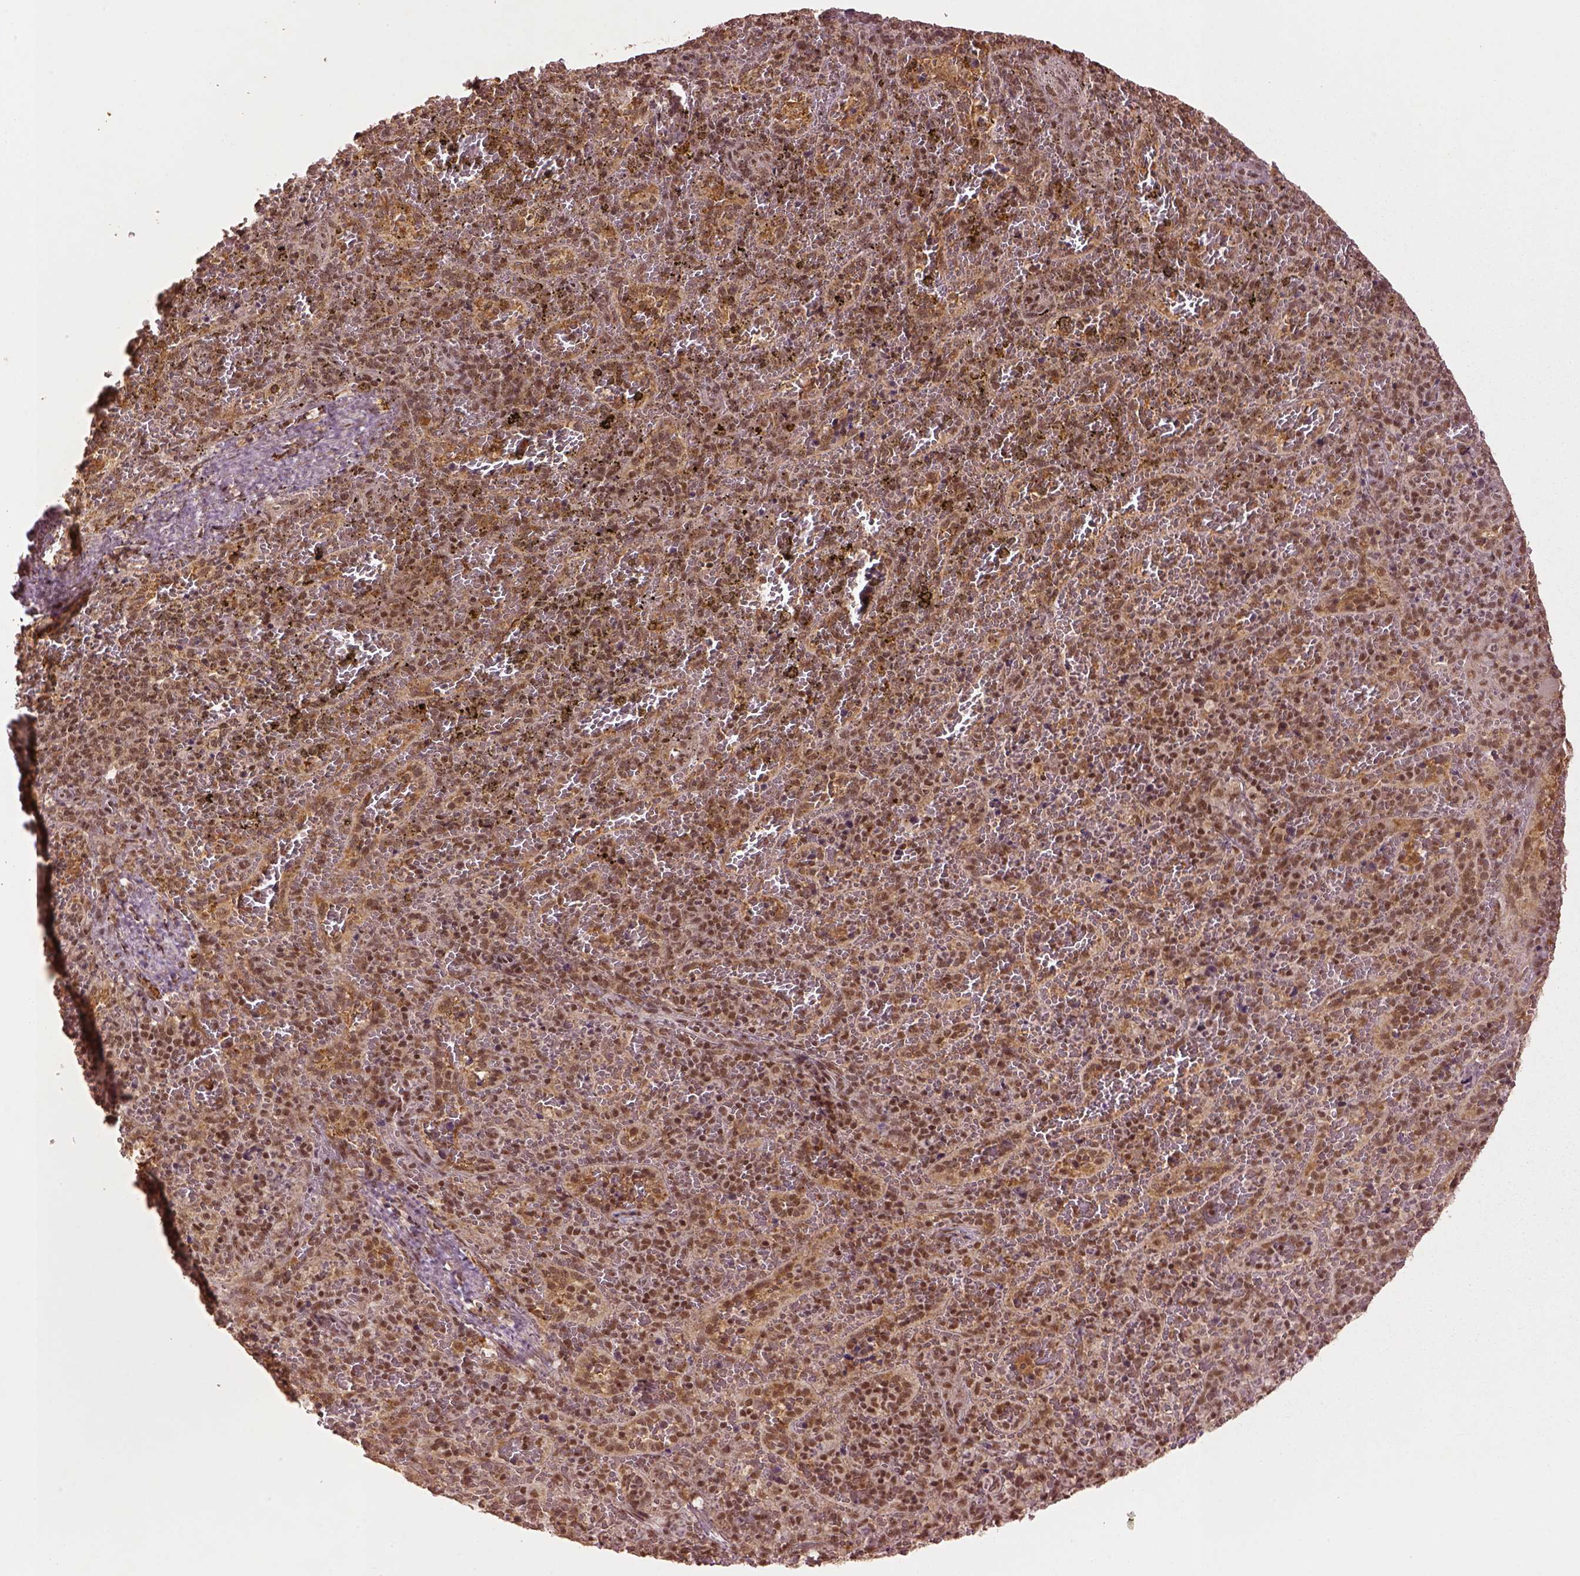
{"staining": {"intensity": "moderate", "quantity": ">75%", "location": "nuclear"}, "tissue": "spleen", "cell_type": "Cells in red pulp", "image_type": "normal", "snomed": [{"axis": "morphology", "description": "Normal tissue, NOS"}, {"axis": "topography", "description": "Spleen"}], "caption": "Protein expression by IHC reveals moderate nuclear staining in about >75% of cells in red pulp in unremarkable spleen.", "gene": "BRD9", "patient": {"sex": "female", "age": 50}}